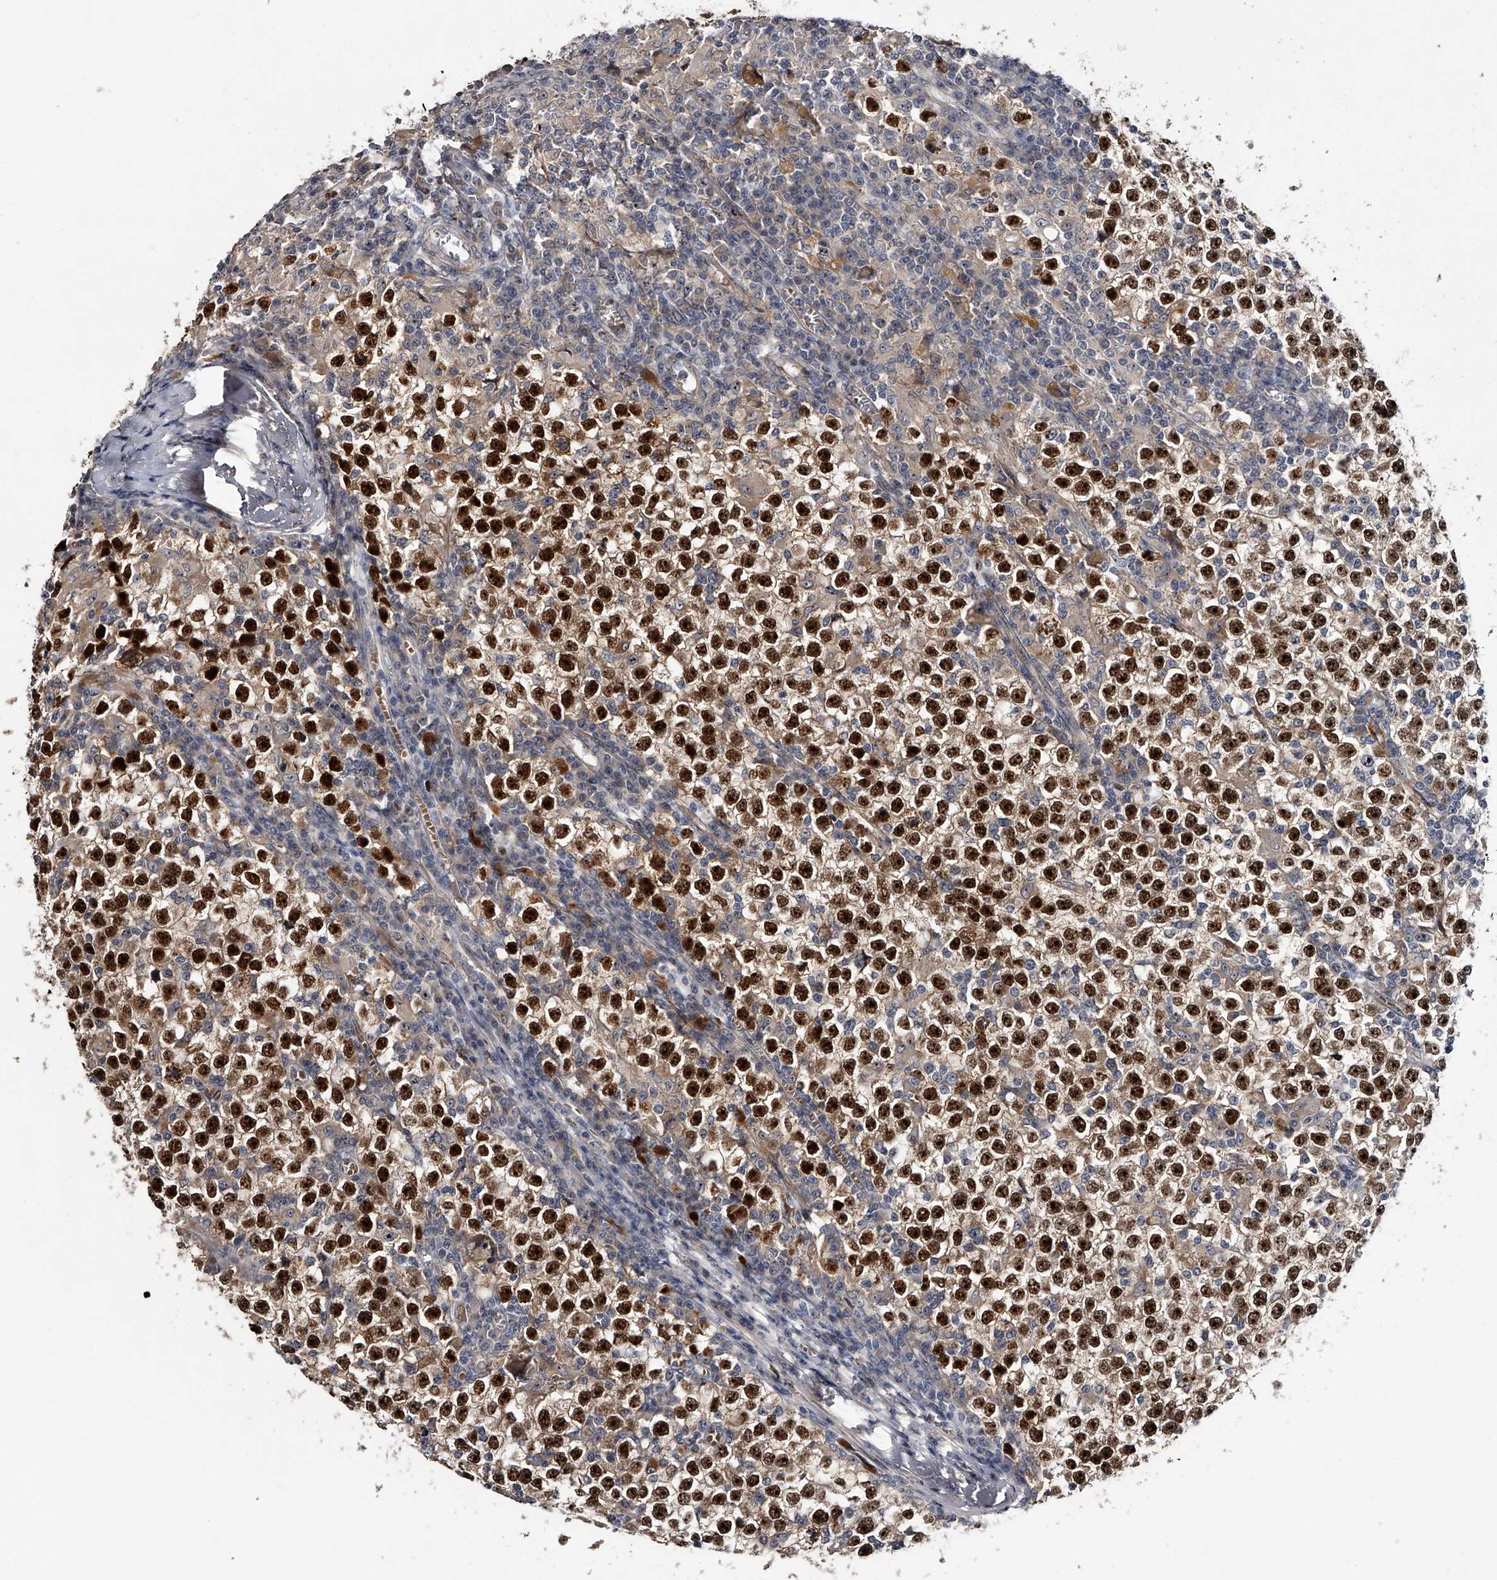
{"staining": {"intensity": "strong", "quantity": ">75%", "location": "nuclear"}, "tissue": "testis cancer", "cell_type": "Tumor cells", "image_type": "cancer", "snomed": [{"axis": "morphology", "description": "Seminoma, NOS"}, {"axis": "topography", "description": "Testis"}], "caption": "Approximately >75% of tumor cells in human testis seminoma demonstrate strong nuclear protein staining as visualized by brown immunohistochemical staining.", "gene": "MDN1", "patient": {"sex": "male", "age": 65}}